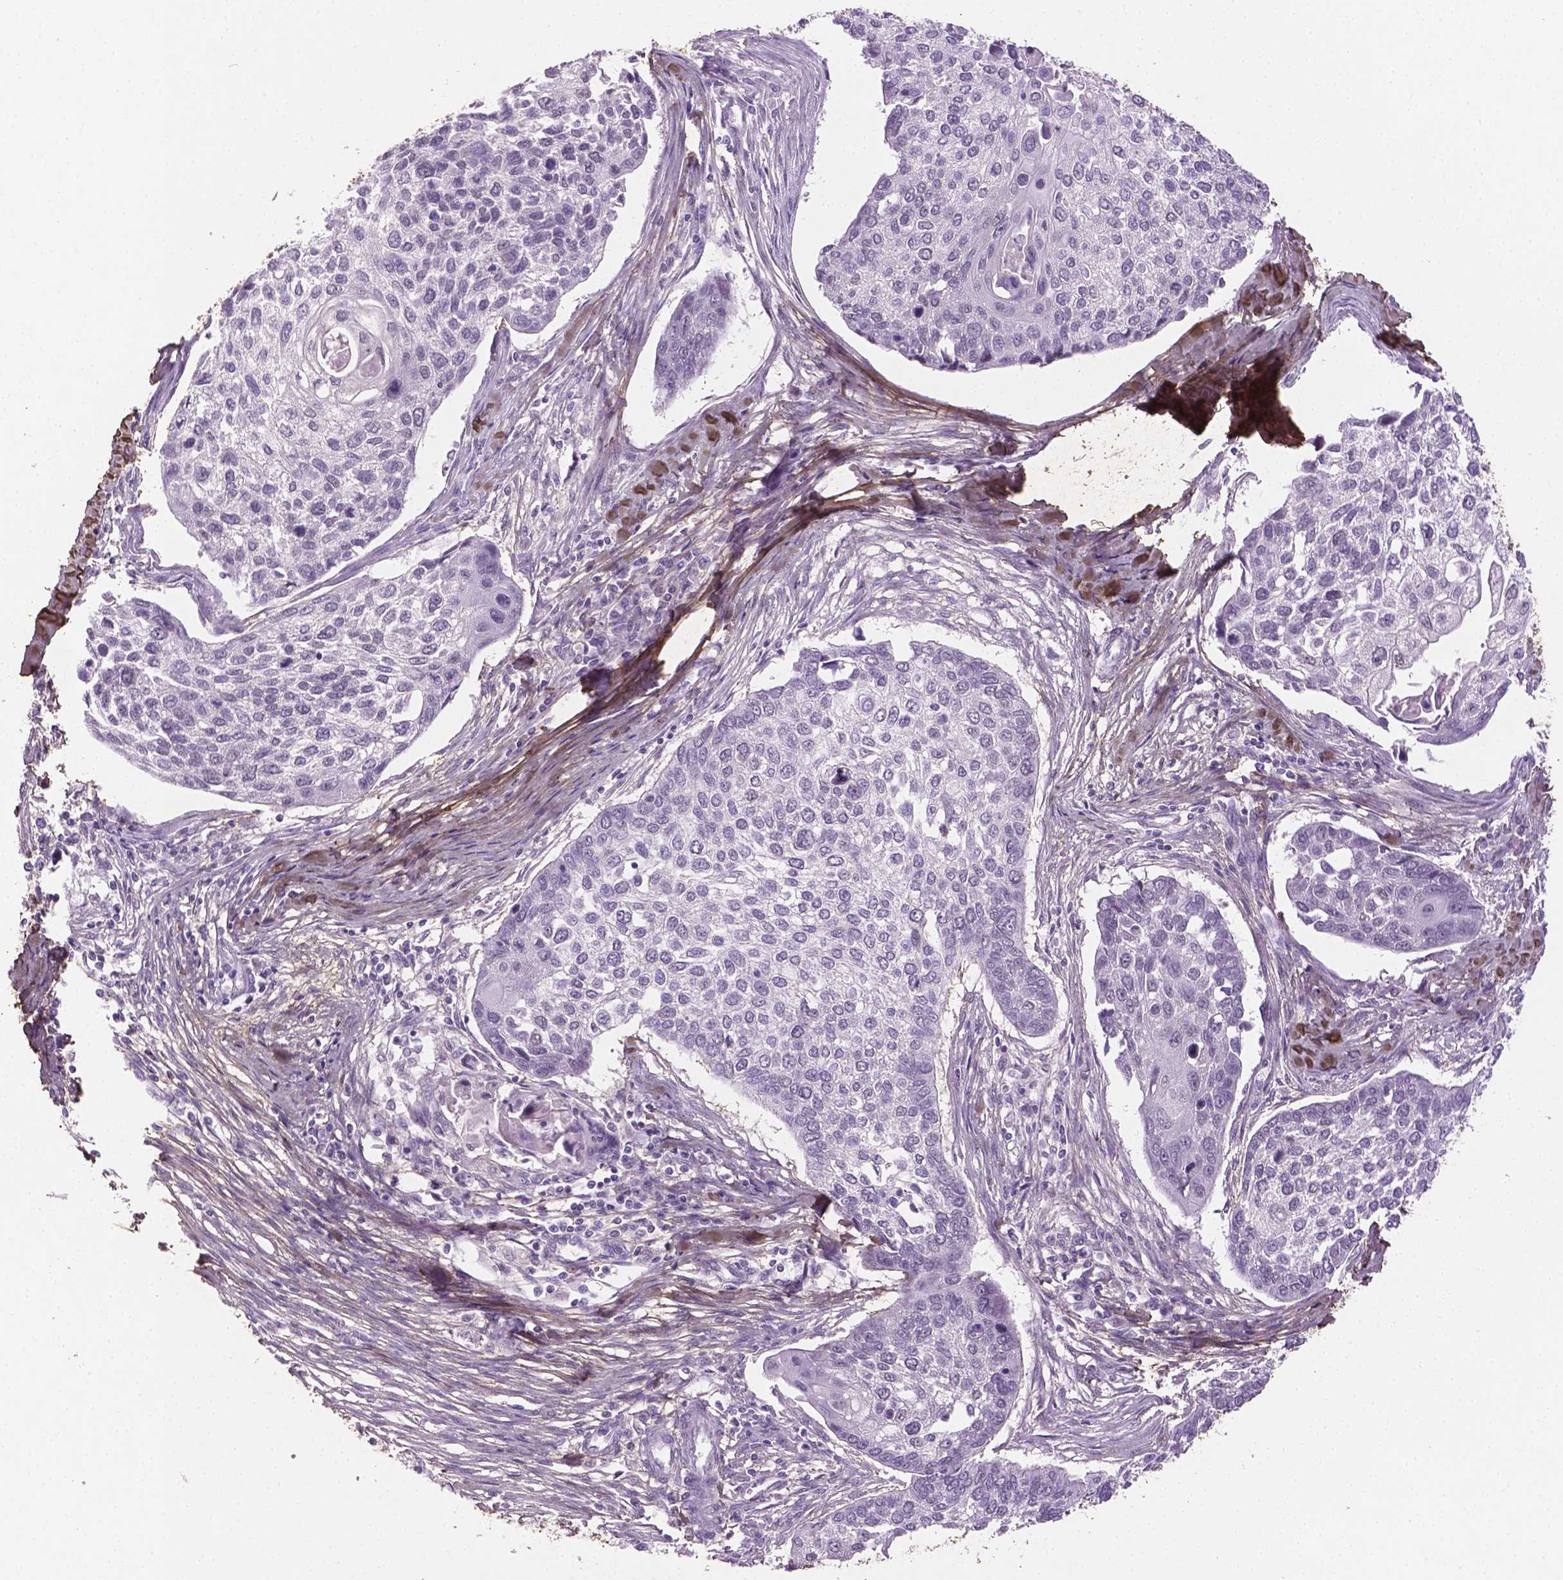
{"staining": {"intensity": "negative", "quantity": "none", "location": "none"}, "tissue": "lung cancer", "cell_type": "Tumor cells", "image_type": "cancer", "snomed": [{"axis": "morphology", "description": "Squamous cell carcinoma, NOS"}, {"axis": "morphology", "description": "Squamous cell carcinoma, metastatic, NOS"}, {"axis": "topography", "description": "Lung"}], "caption": "DAB immunohistochemical staining of squamous cell carcinoma (lung) reveals no significant positivity in tumor cells.", "gene": "DLG2", "patient": {"sex": "male", "age": 63}}